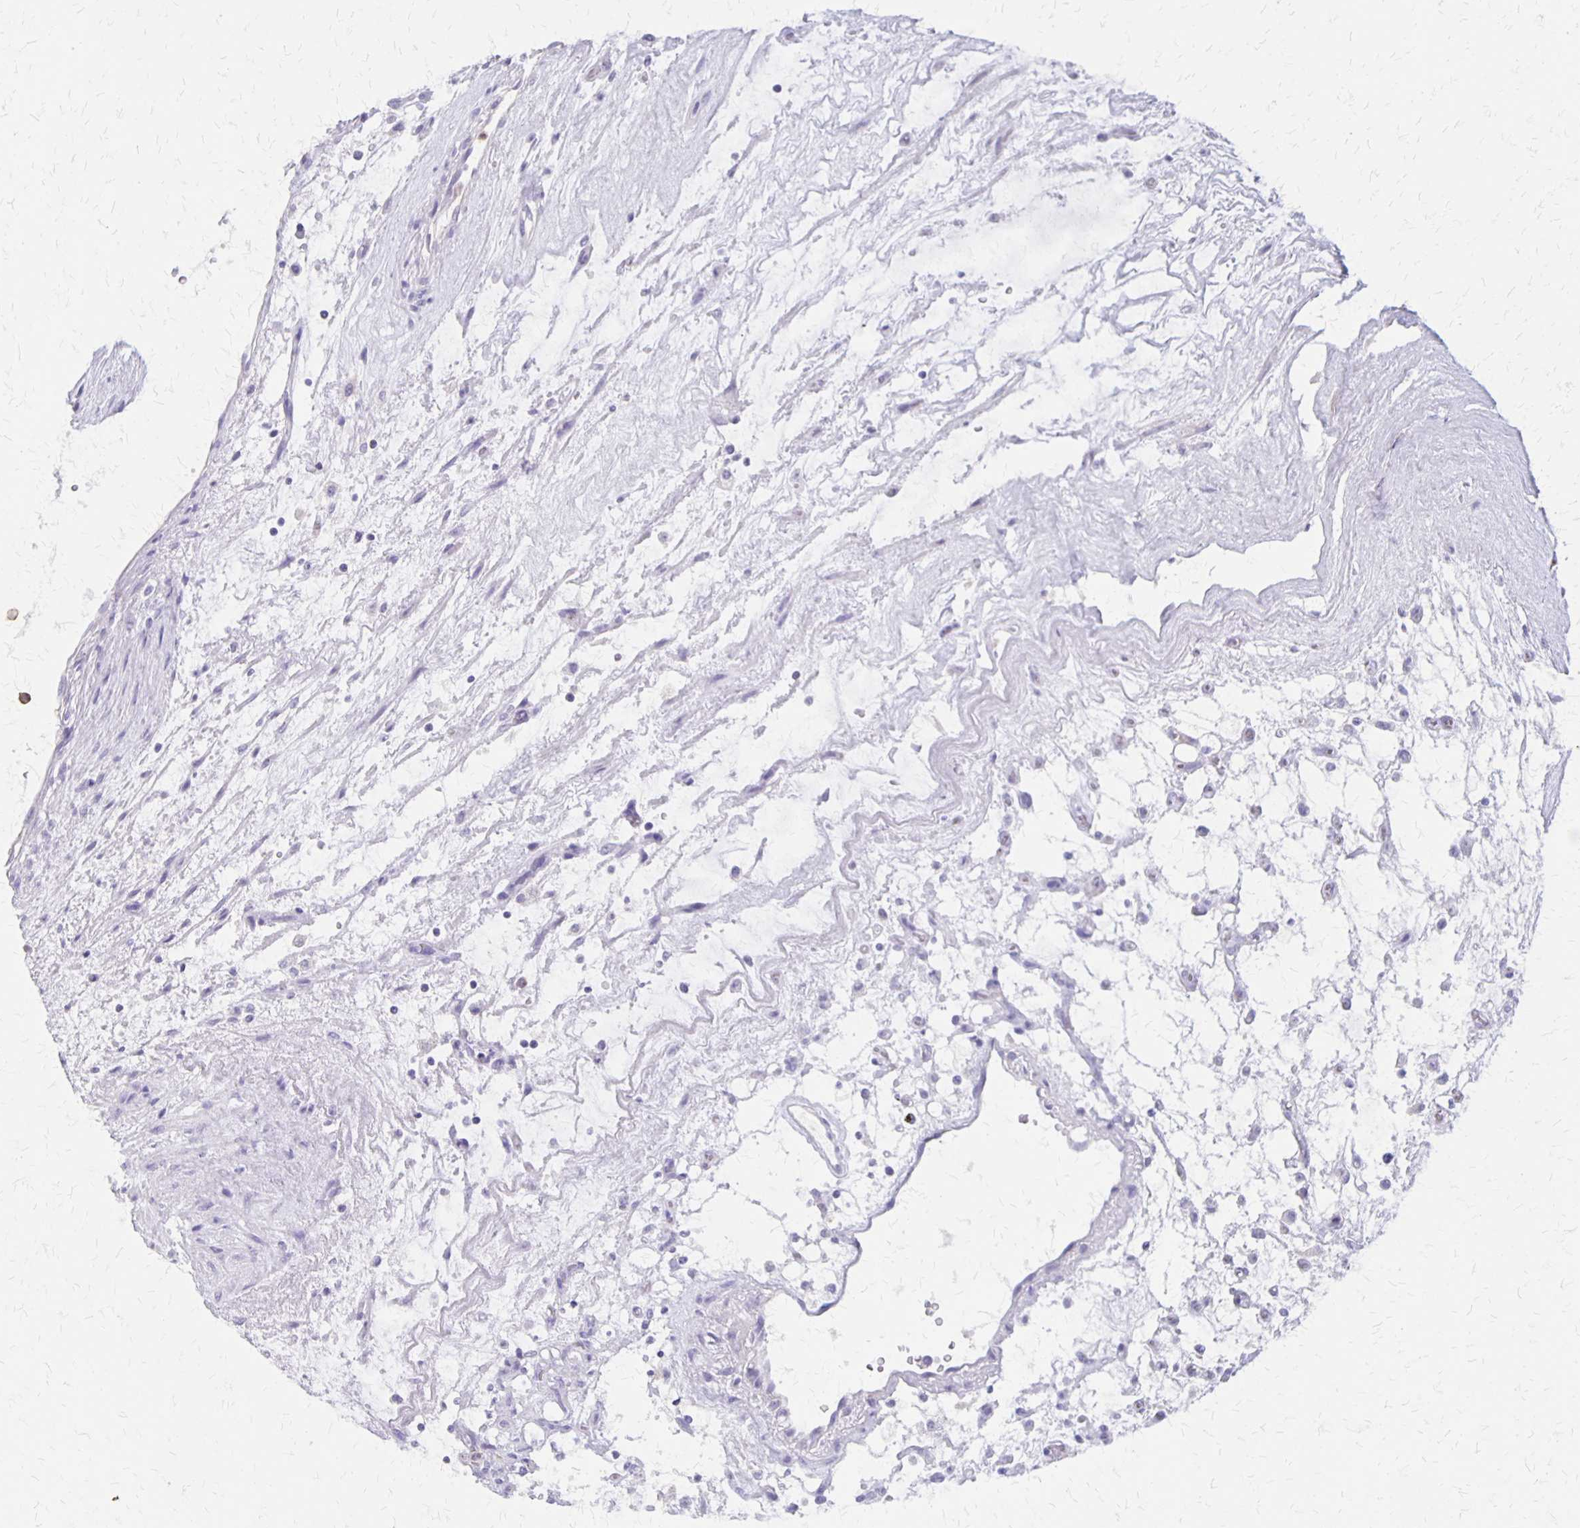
{"staining": {"intensity": "negative", "quantity": "none", "location": "none"}, "tissue": "renal cancer", "cell_type": "Tumor cells", "image_type": "cancer", "snomed": [{"axis": "morphology", "description": "Adenocarcinoma, NOS"}, {"axis": "topography", "description": "Kidney"}], "caption": "The histopathology image demonstrates no staining of tumor cells in renal cancer (adenocarcinoma).", "gene": "SEPTIN5", "patient": {"sex": "female", "age": 69}}